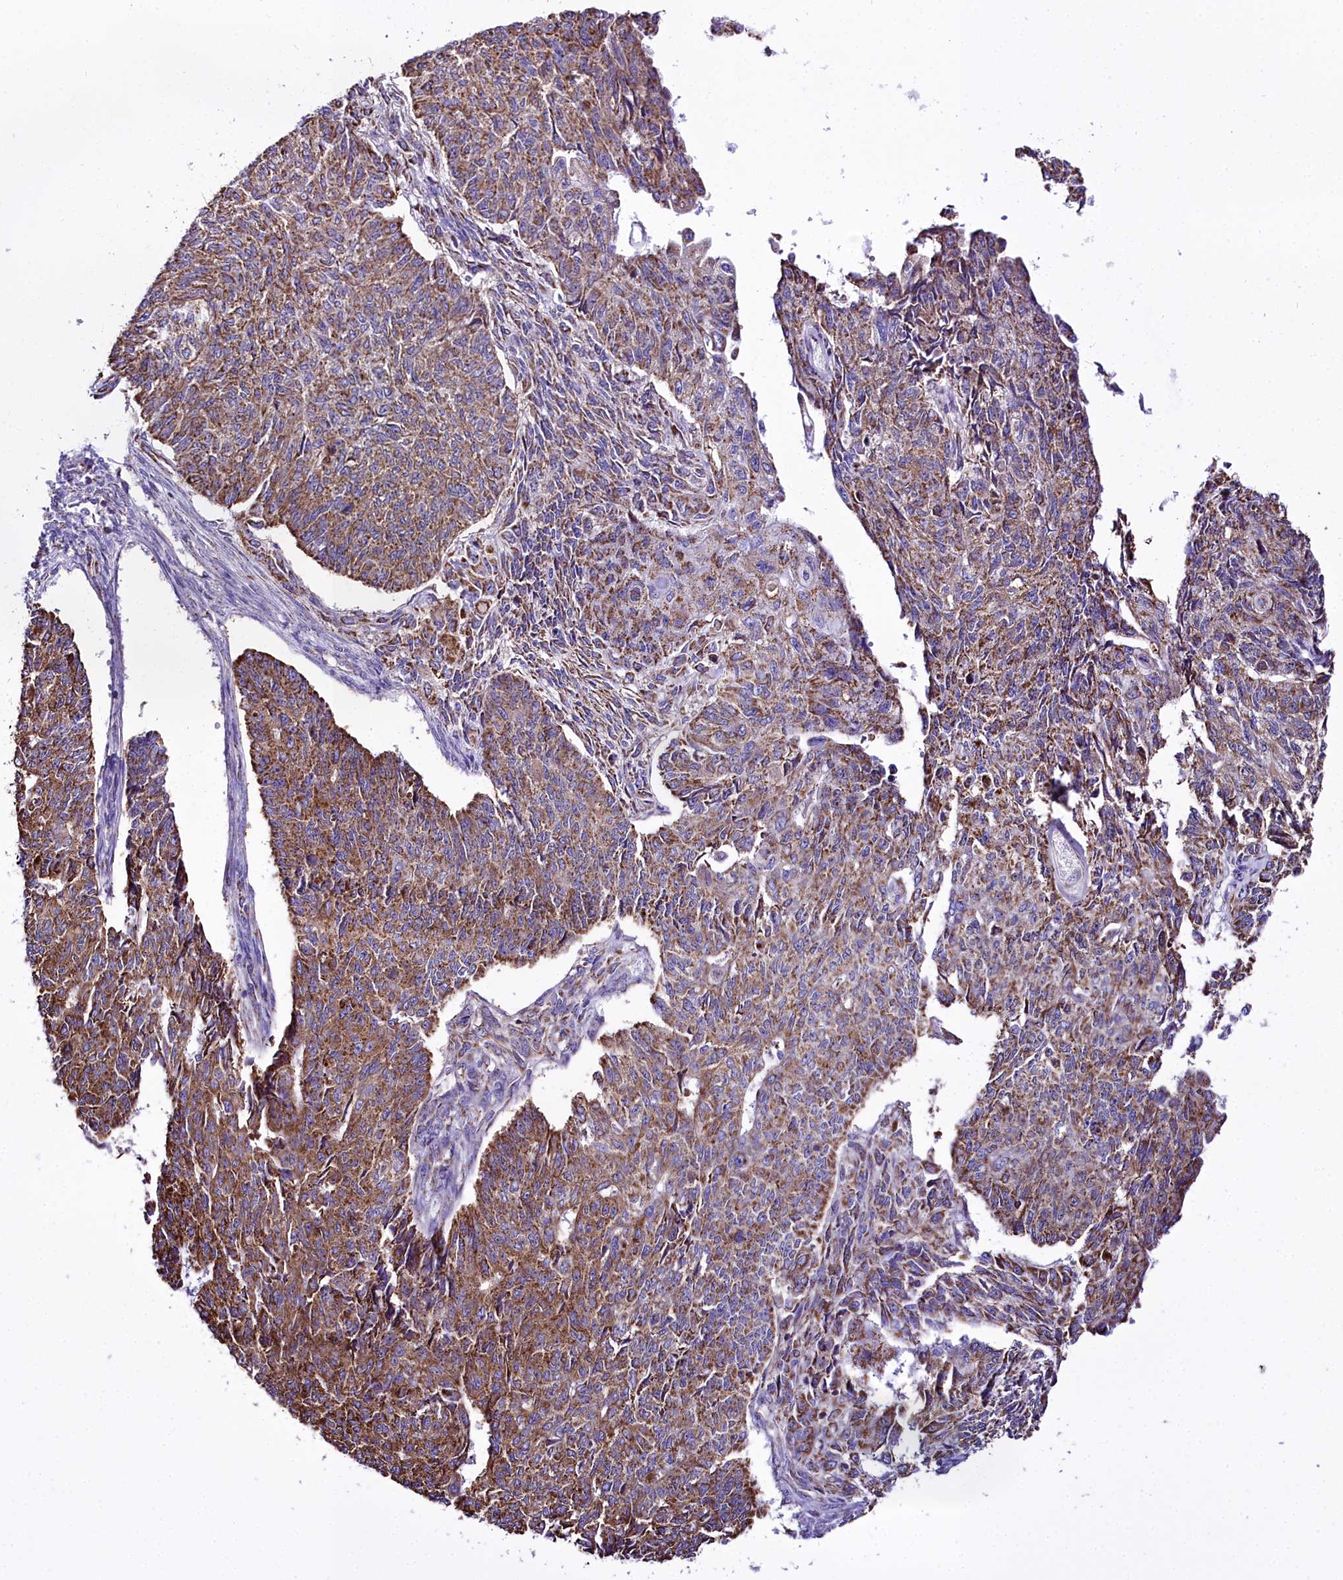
{"staining": {"intensity": "moderate", "quantity": ">75%", "location": "cytoplasmic/membranous"}, "tissue": "endometrial cancer", "cell_type": "Tumor cells", "image_type": "cancer", "snomed": [{"axis": "morphology", "description": "Adenocarcinoma, NOS"}, {"axis": "topography", "description": "Endometrium"}], "caption": "Moderate cytoplasmic/membranous protein positivity is appreciated in approximately >75% of tumor cells in endometrial cancer (adenocarcinoma).", "gene": "WDFY3", "patient": {"sex": "female", "age": 32}}